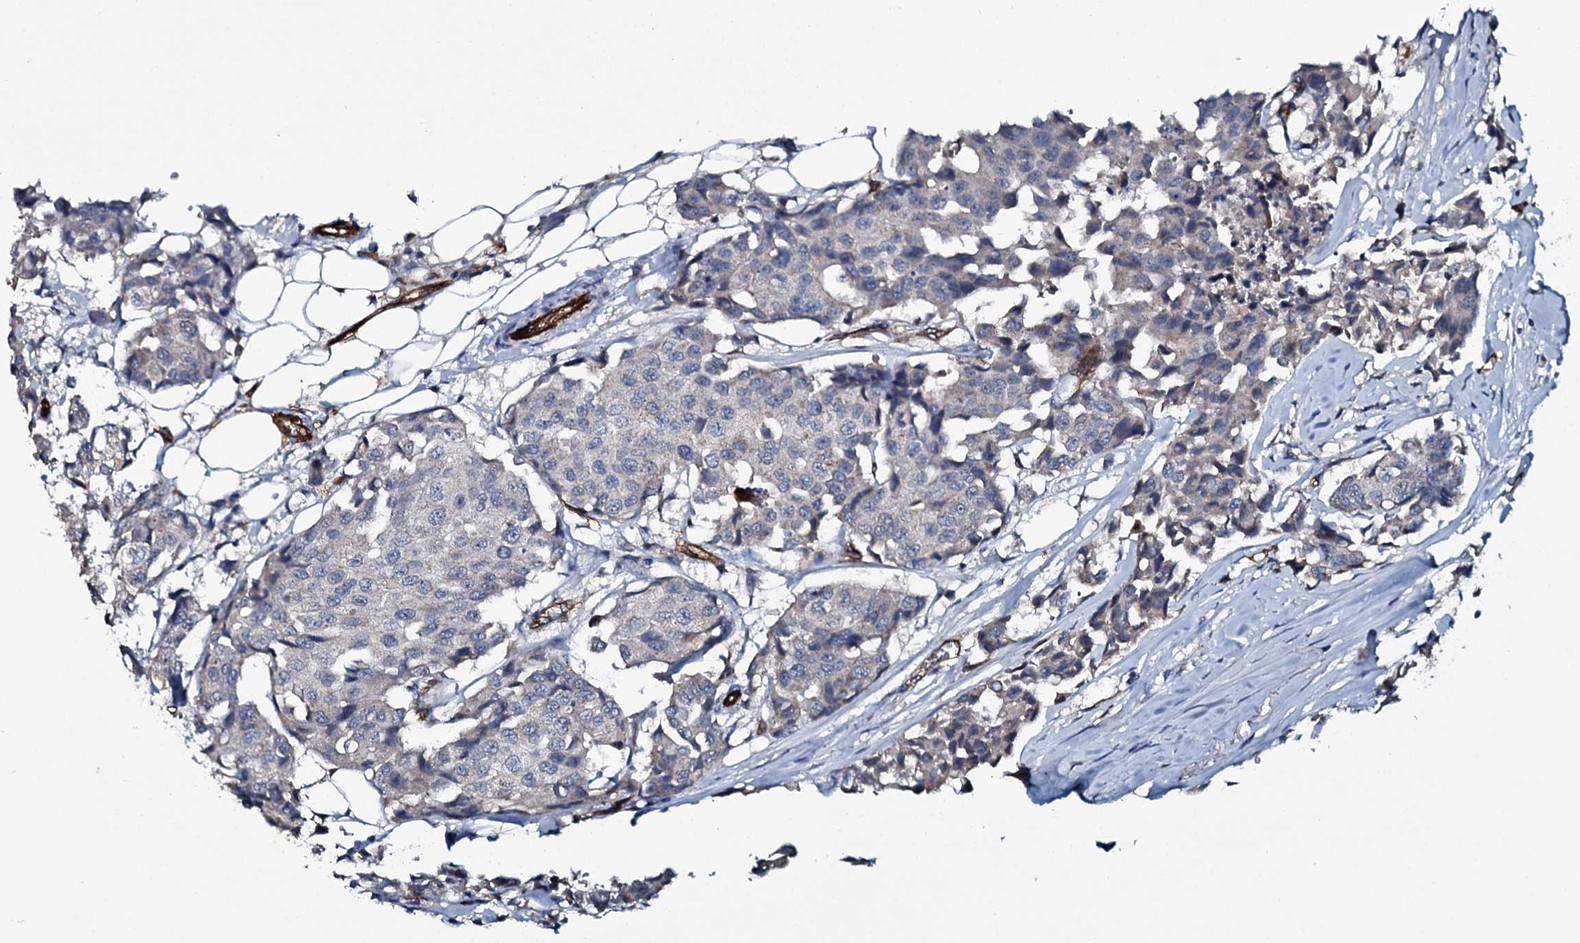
{"staining": {"intensity": "negative", "quantity": "none", "location": "none"}, "tissue": "breast cancer", "cell_type": "Tumor cells", "image_type": "cancer", "snomed": [{"axis": "morphology", "description": "Duct carcinoma"}, {"axis": "topography", "description": "Breast"}], "caption": "Immunohistochemical staining of human invasive ductal carcinoma (breast) exhibits no significant staining in tumor cells.", "gene": "CLEC14A", "patient": {"sex": "female", "age": 80}}